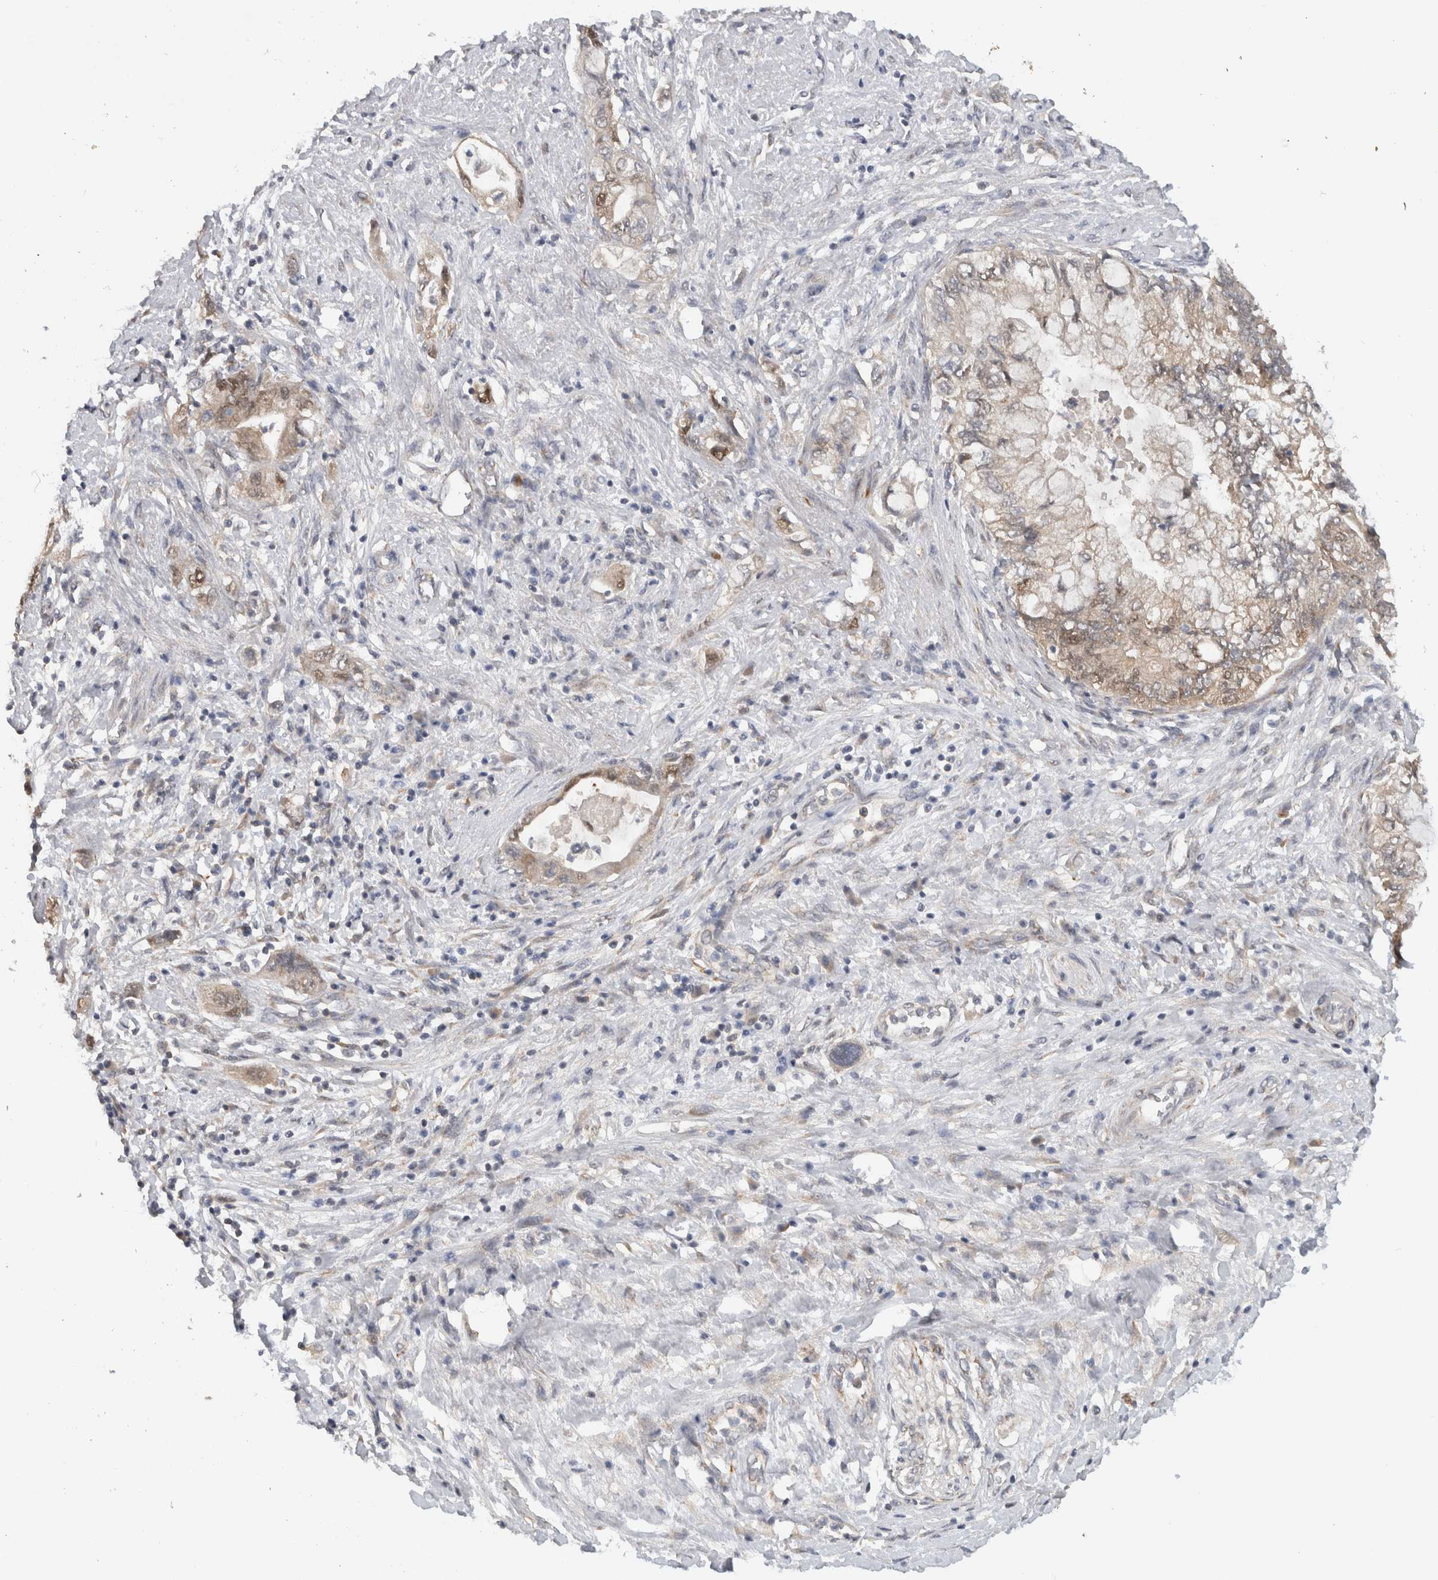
{"staining": {"intensity": "weak", "quantity": ">75%", "location": "cytoplasmic/membranous,nuclear"}, "tissue": "pancreatic cancer", "cell_type": "Tumor cells", "image_type": "cancer", "snomed": [{"axis": "morphology", "description": "Adenocarcinoma, NOS"}, {"axis": "topography", "description": "Pancreas"}], "caption": "Pancreatic cancer (adenocarcinoma) stained with DAB IHC shows low levels of weak cytoplasmic/membranous and nuclear staining in approximately >75% of tumor cells.", "gene": "DYRK2", "patient": {"sex": "female", "age": 73}}